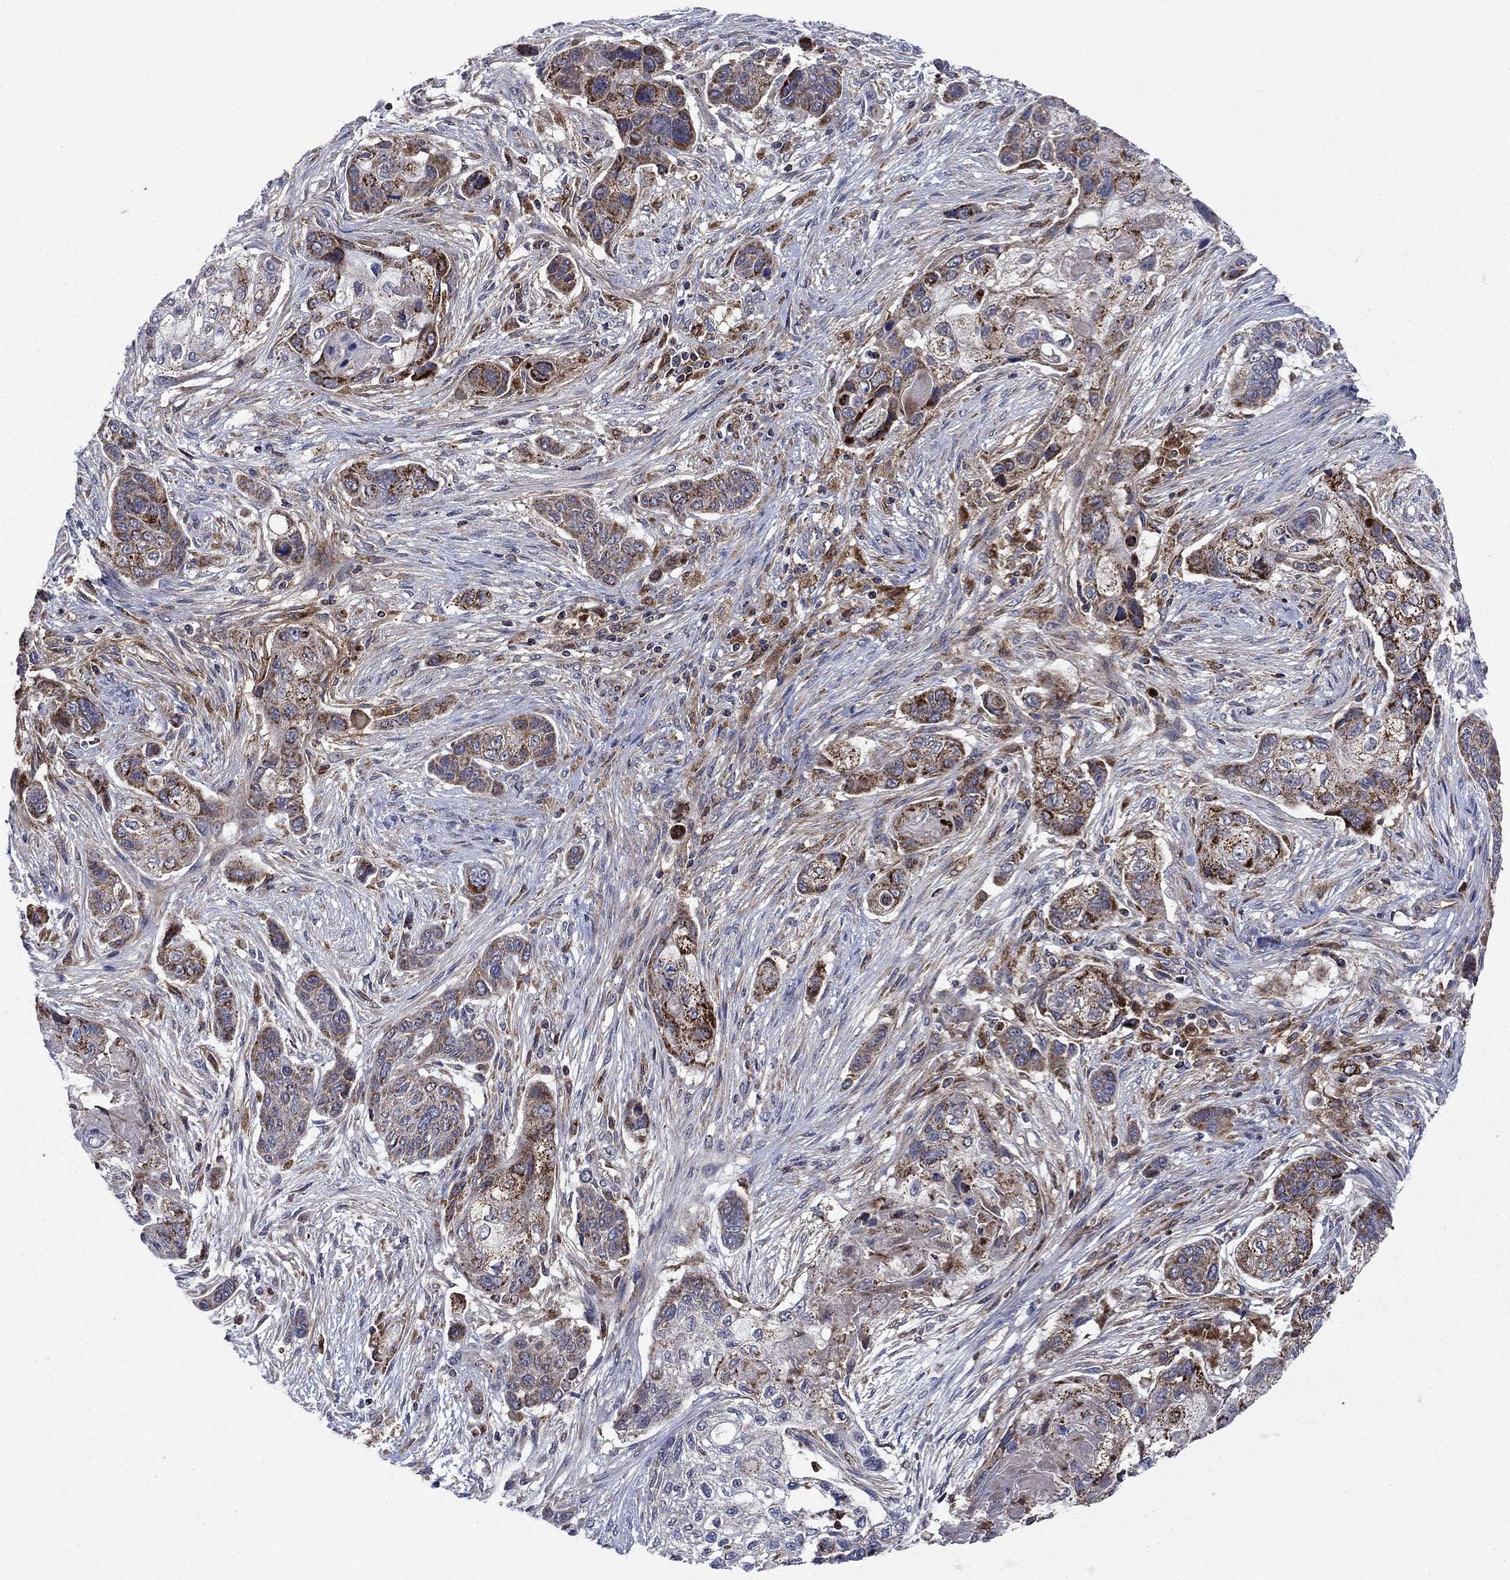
{"staining": {"intensity": "strong", "quantity": "<25%", "location": "cytoplasmic/membranous"}, "tissue": "lung cancer", "cell_type": "Tumor cells", "image_type": "cancer", "snomed": [{"axis": "morphology", "description": "Squamous cell carcinoma, NOS"}, {"axis": "topography", "description": "Lung"}], "caption": "The immunohistochemical stain shows strong cytoplasmic/membranous positivity in tumor cells of squamous cell carcinoma (lung) tissue.", "gene": "RNF19B", "patient": {"sex": "male", "age": 69}}